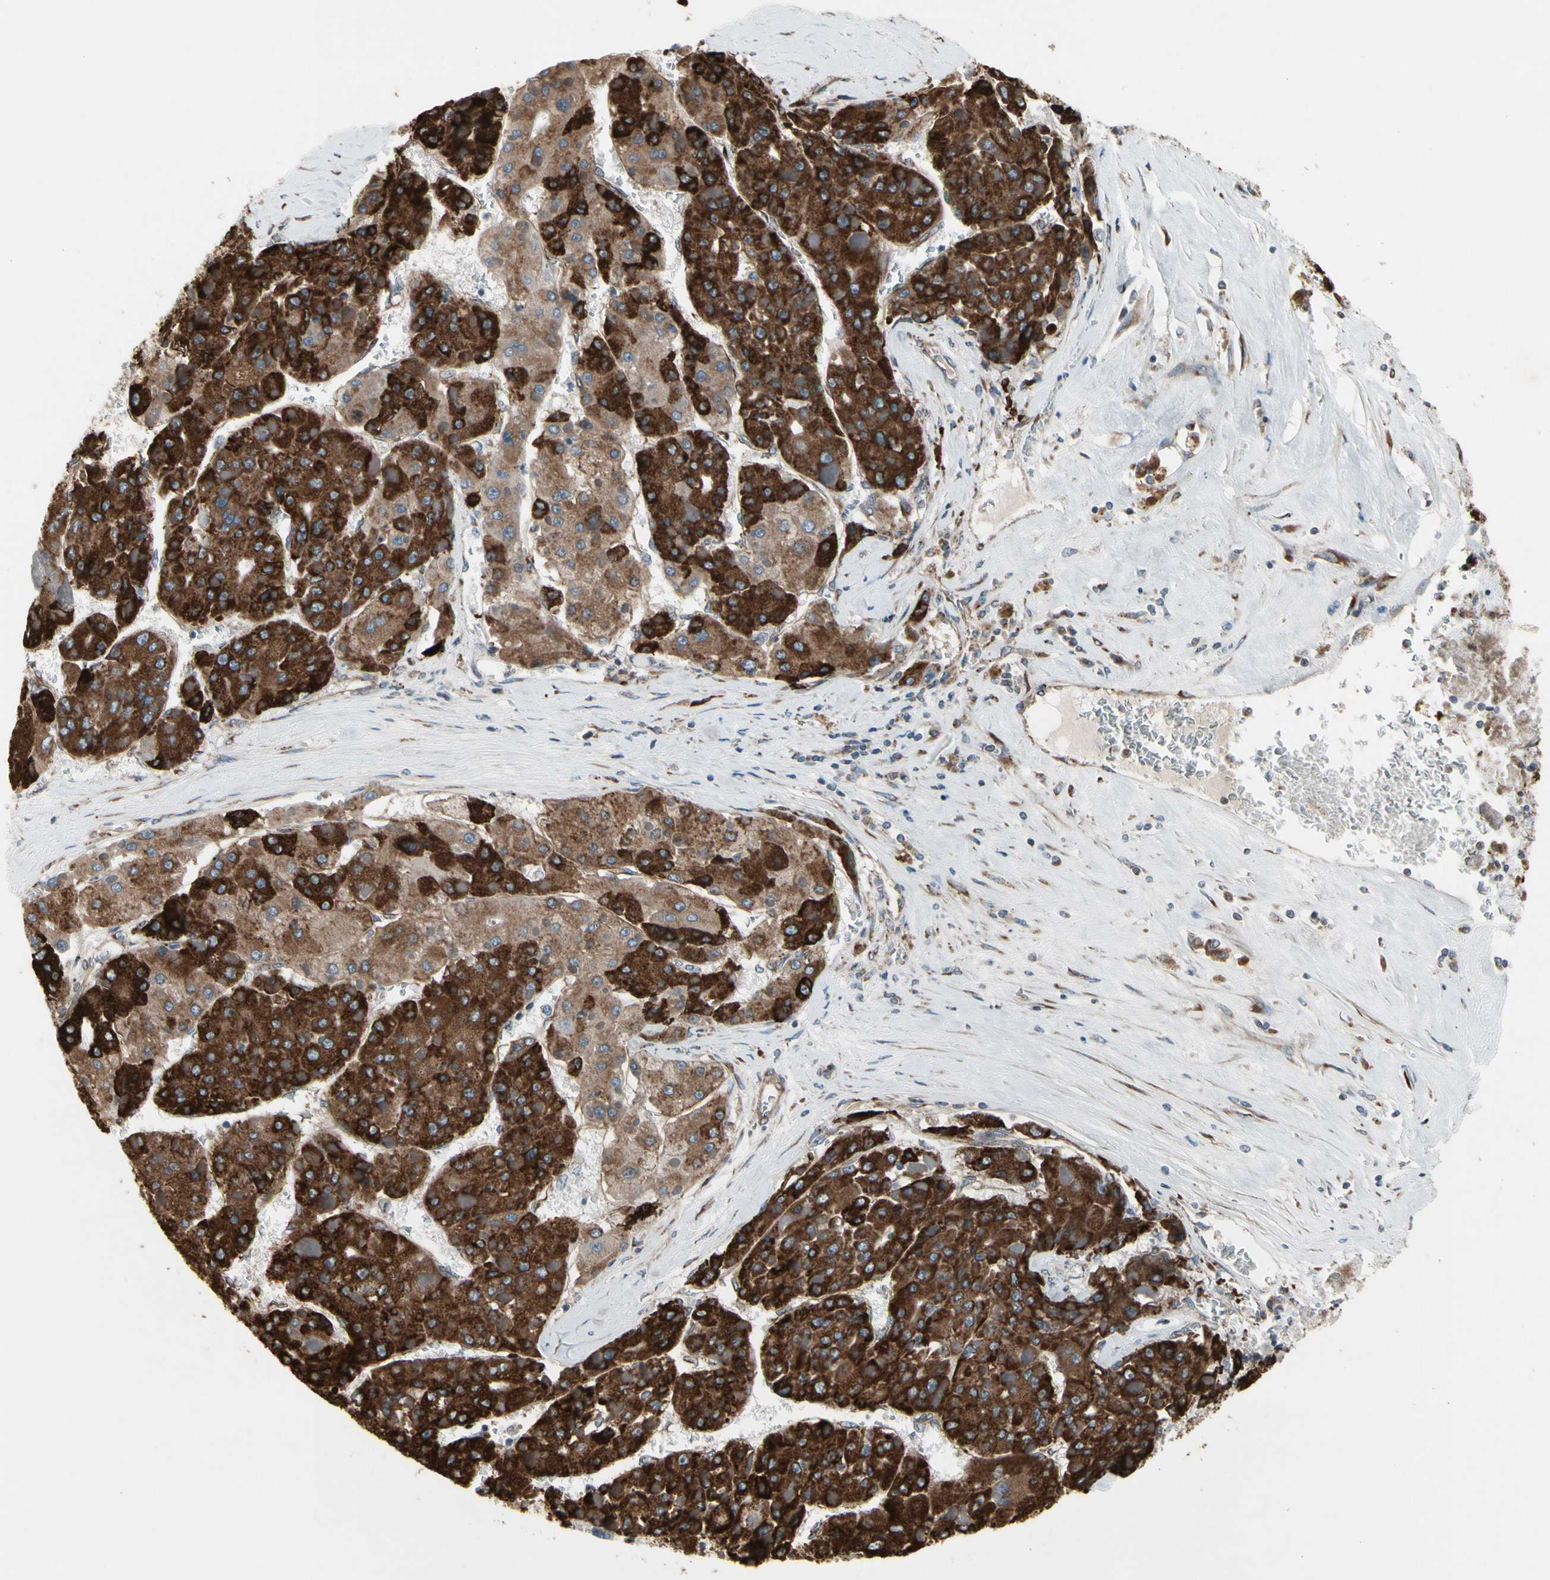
{"staining": {"intensity": "strong", "quantity": ">75%", "location": "cytoplasmic/membranous"}, "tissue": "liver cancer", "cell_type": "Tumor cells", "image_type": "cancer", "snomed": [{"axis": "morphology", "description": "Carcinoma, Hepatocellular, NOS"}, {"axis": "topography", "description": "Liver"}], "caption": "Liver cancer tissue demonstrates strong cytoplasmic/membranous positivity in approximately >75% of tumor cells", "gene": "SLC39A9", "patient": {"sex": "female", "age": 73}}